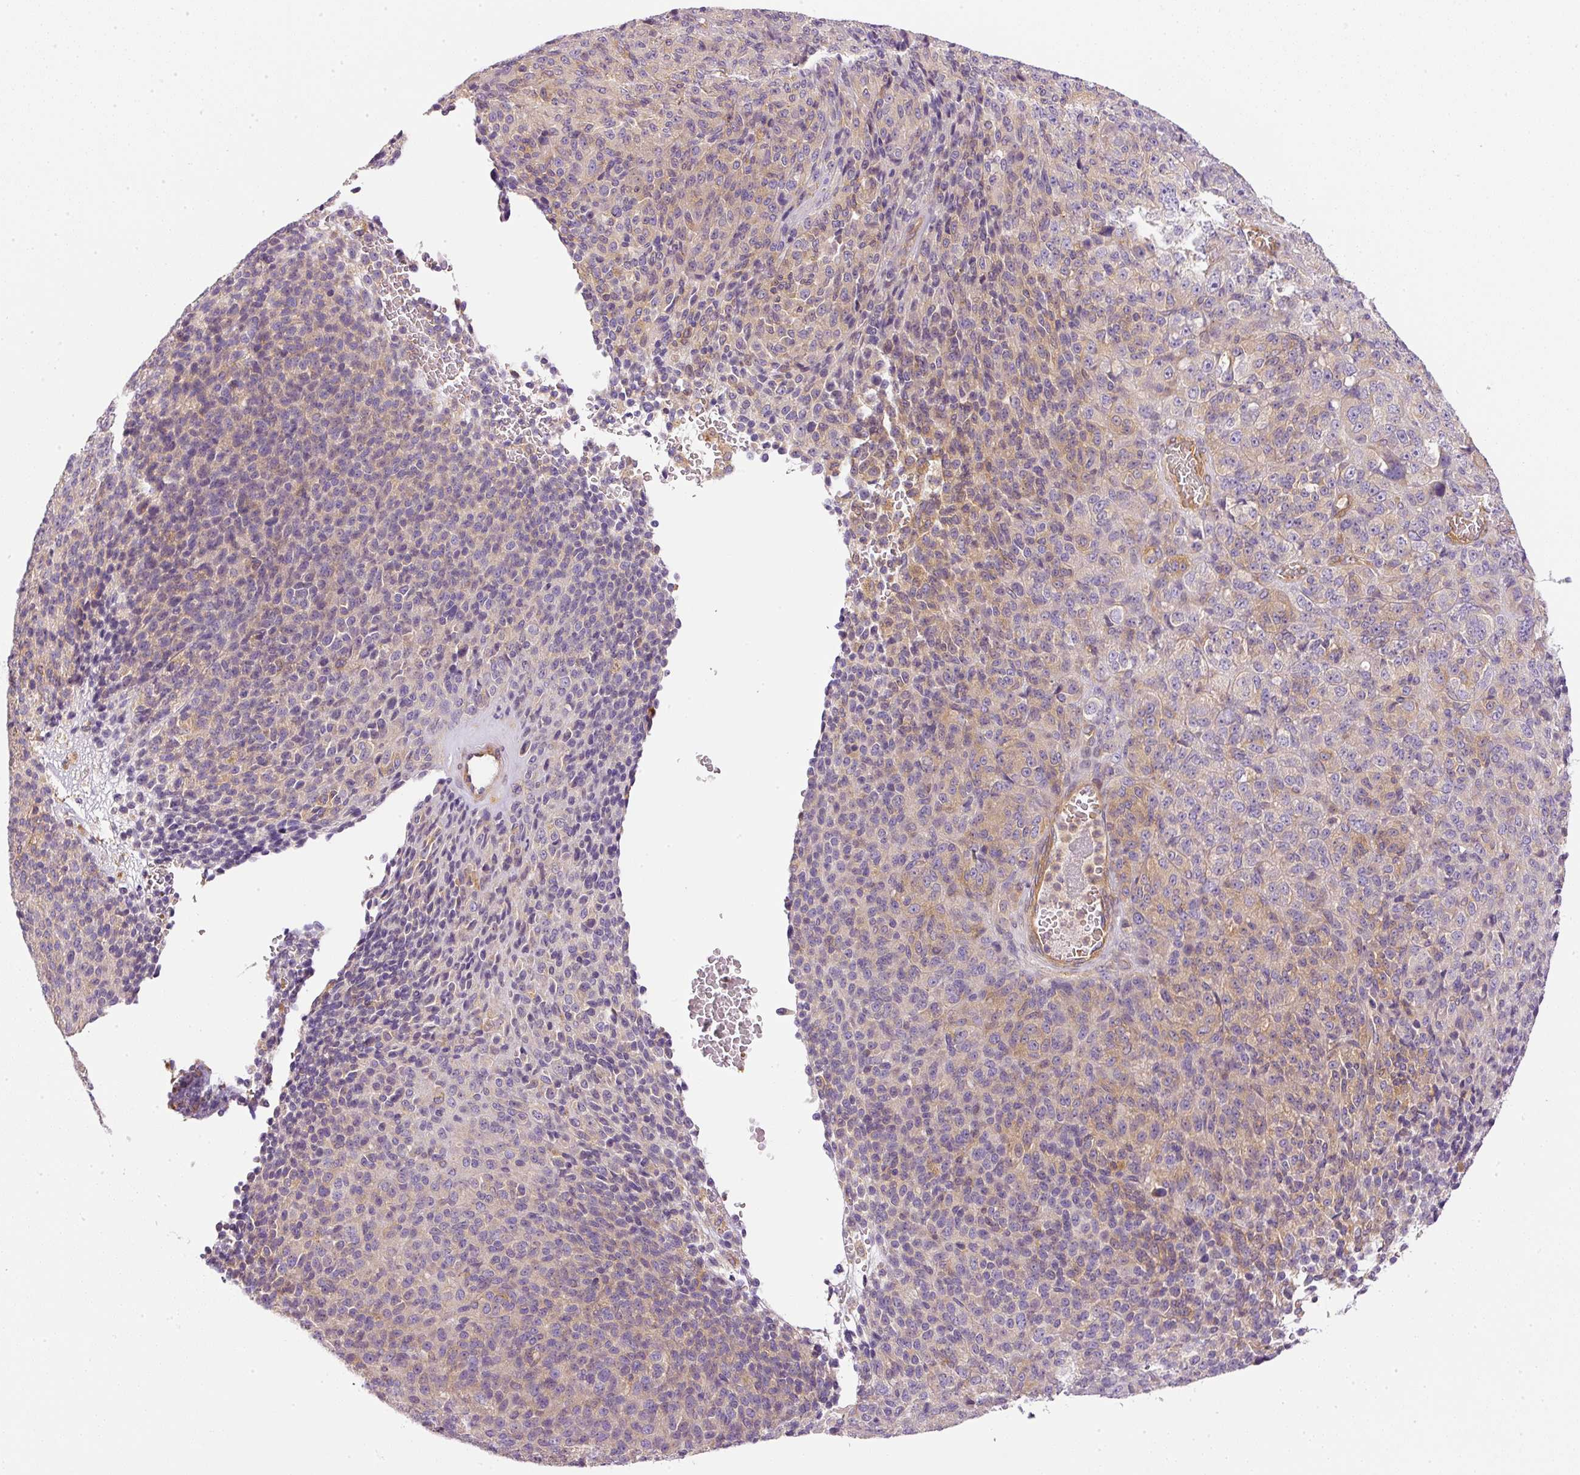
{"staining": {"intensity": "weak", "quantity": "<25%", "location": "cytoplasmic/membranous"}, "tissue": "melanoma", "cell_type": "Tumor cells", "image_type": "cancer", "snomed": [{"axis": "morphology", "description": "Malignant melanoma, Metastatic site"}, {"axis": "topography", "description": "Brain"}], "caption": "Immunohistochemistry (IHC) histopathology image of neoplastic tissue: human melanoma stained with DAB reveals no significant protein positivity in tumor cells. Brightfield microscopy of immunohistochemistry (IHC) stained with DAB (3,3'-diaminobenzidine) (brown) and hematoxylin (blue), captured at high magnification.", "gene": "TBC1D2B", "patient": {"sex": "female", "age": 56}}